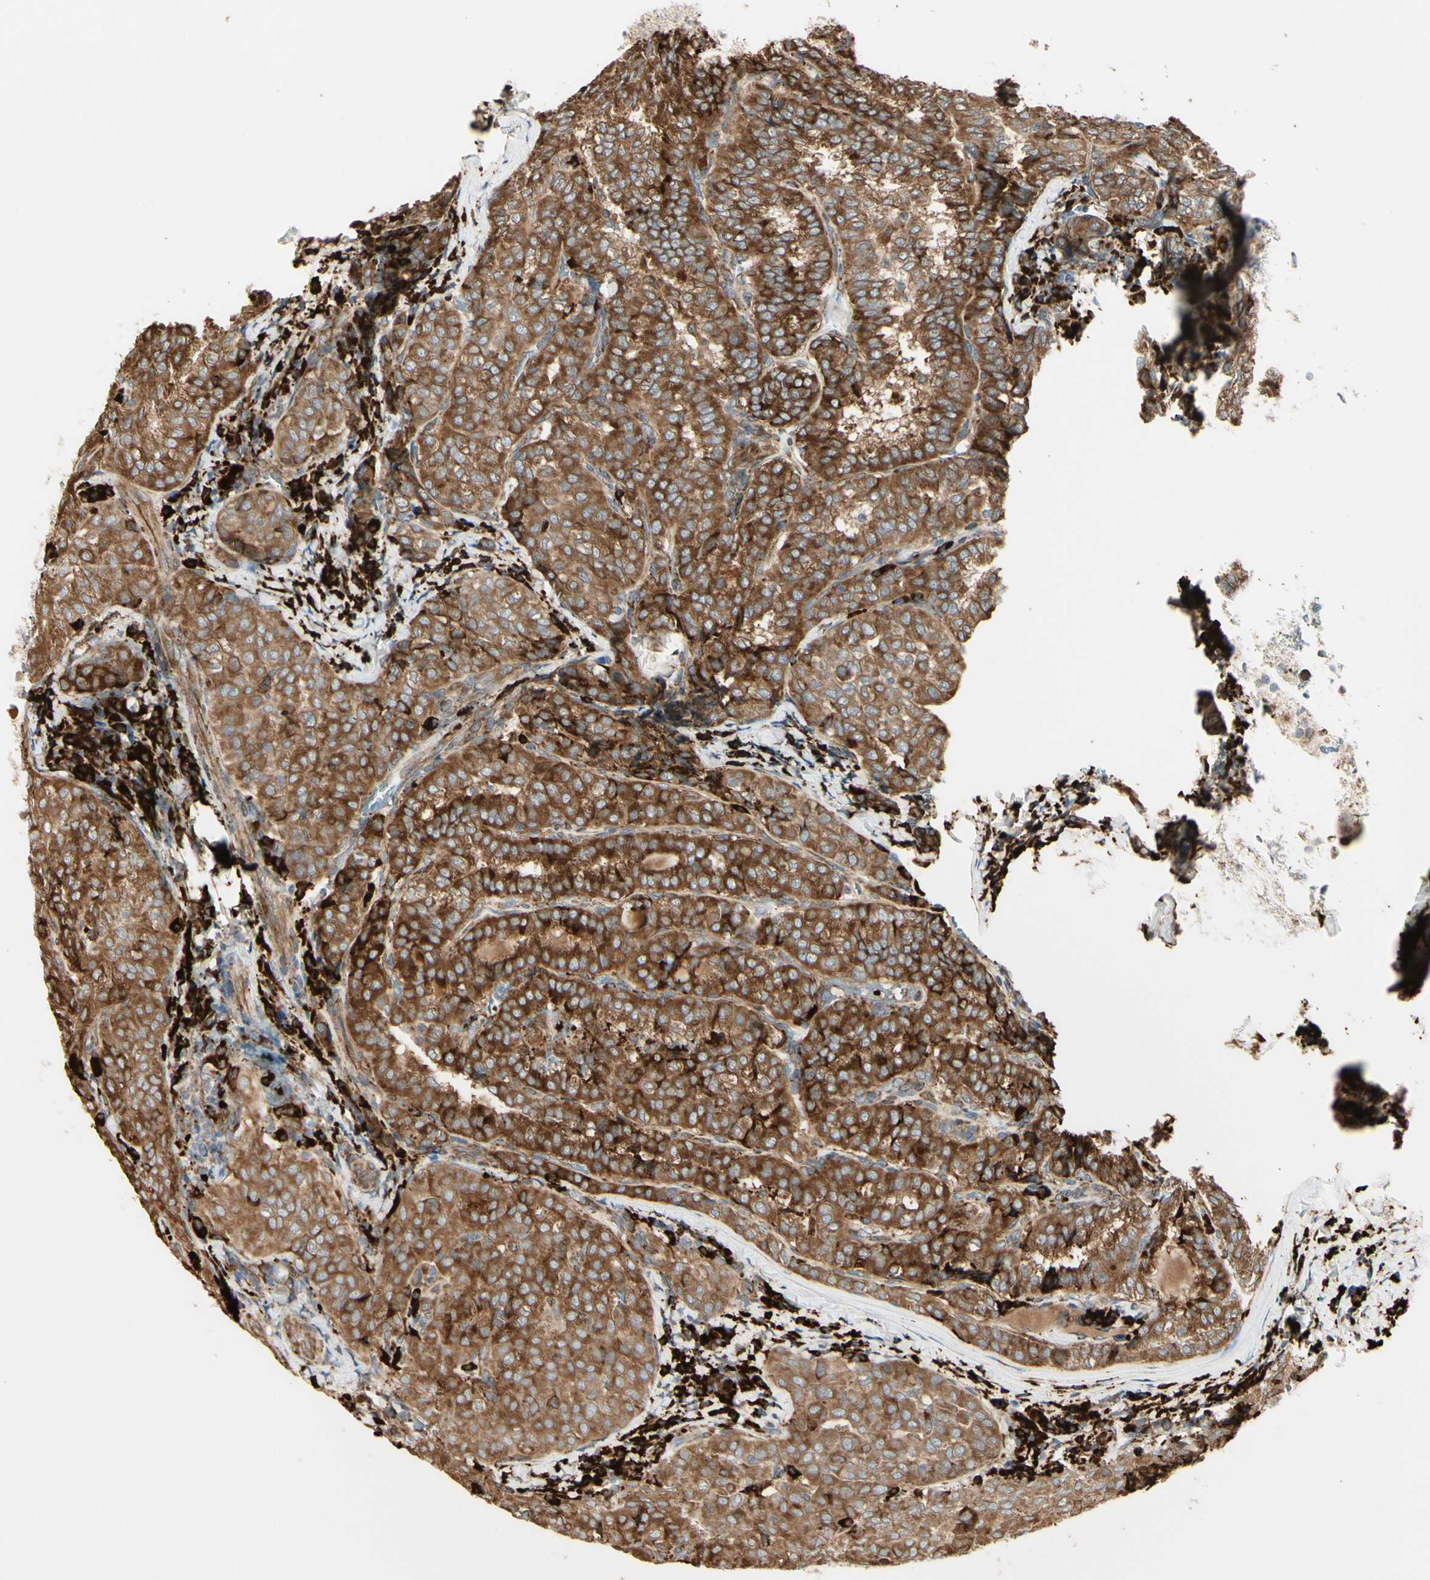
{"staining": {"intensity": "strong", "quantity": ">75%", "location": "cytoplasmic/membranous"}, "tissue": "thyroid cancer", "cell_type": "Tumor cells", "image_type": "cancer", "snomed": [{"axis": "morphology", "description": "Normal tissue, NOS"}, {"axis": "morphology", "description": "Papillary adenocarcinoma, NOS"}, {"axis": "topography", "description": "Thyroid gland"}], "caption": "This is an image of IHC staining of papillary adenocarcinoma (thyroid), which shows strong positivity in the cytoplasmic/membranous of tumor cells.", "gene": "HSP90B1", "patient": {"sex": "female", "age": 30}}